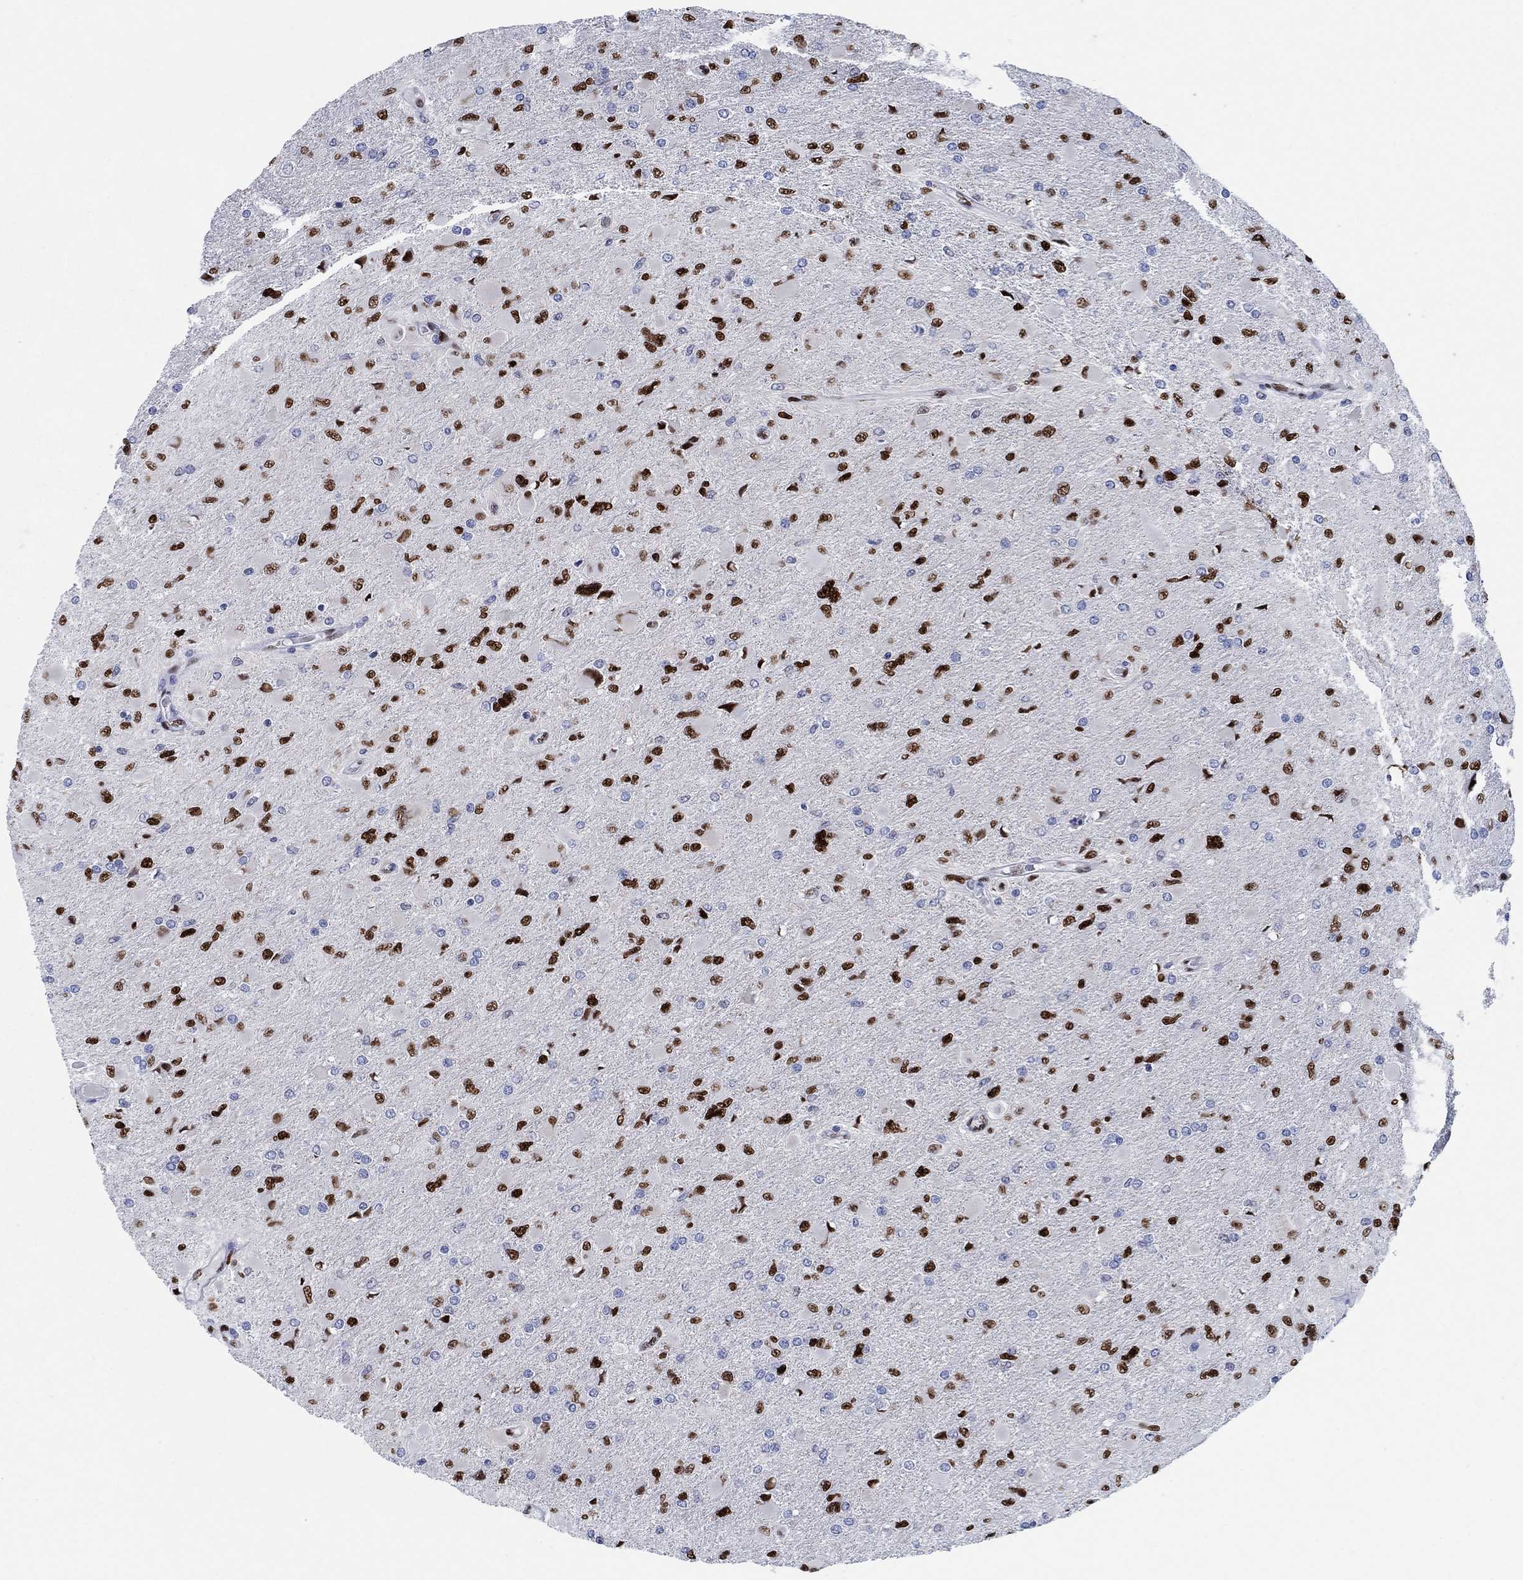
{"staining": {"intensity": "strong", "quantity": ">75%", "location": "nuclear"}, "tissue": "glioma", "cell_type": "Tumor cells", "image_type": "cancer", "snomed": [{"axis": "morphology", "description": "Glioma, malignant, High grade"}, {"axis": "topography", "description": "Cerebral cortex"}], "caption": "Strong nuclear protein staining is seen in approximately >75% of tumor cells in glioma.", "gene": "ZEB1", "patient": {"sex": "female", "age": 36}}